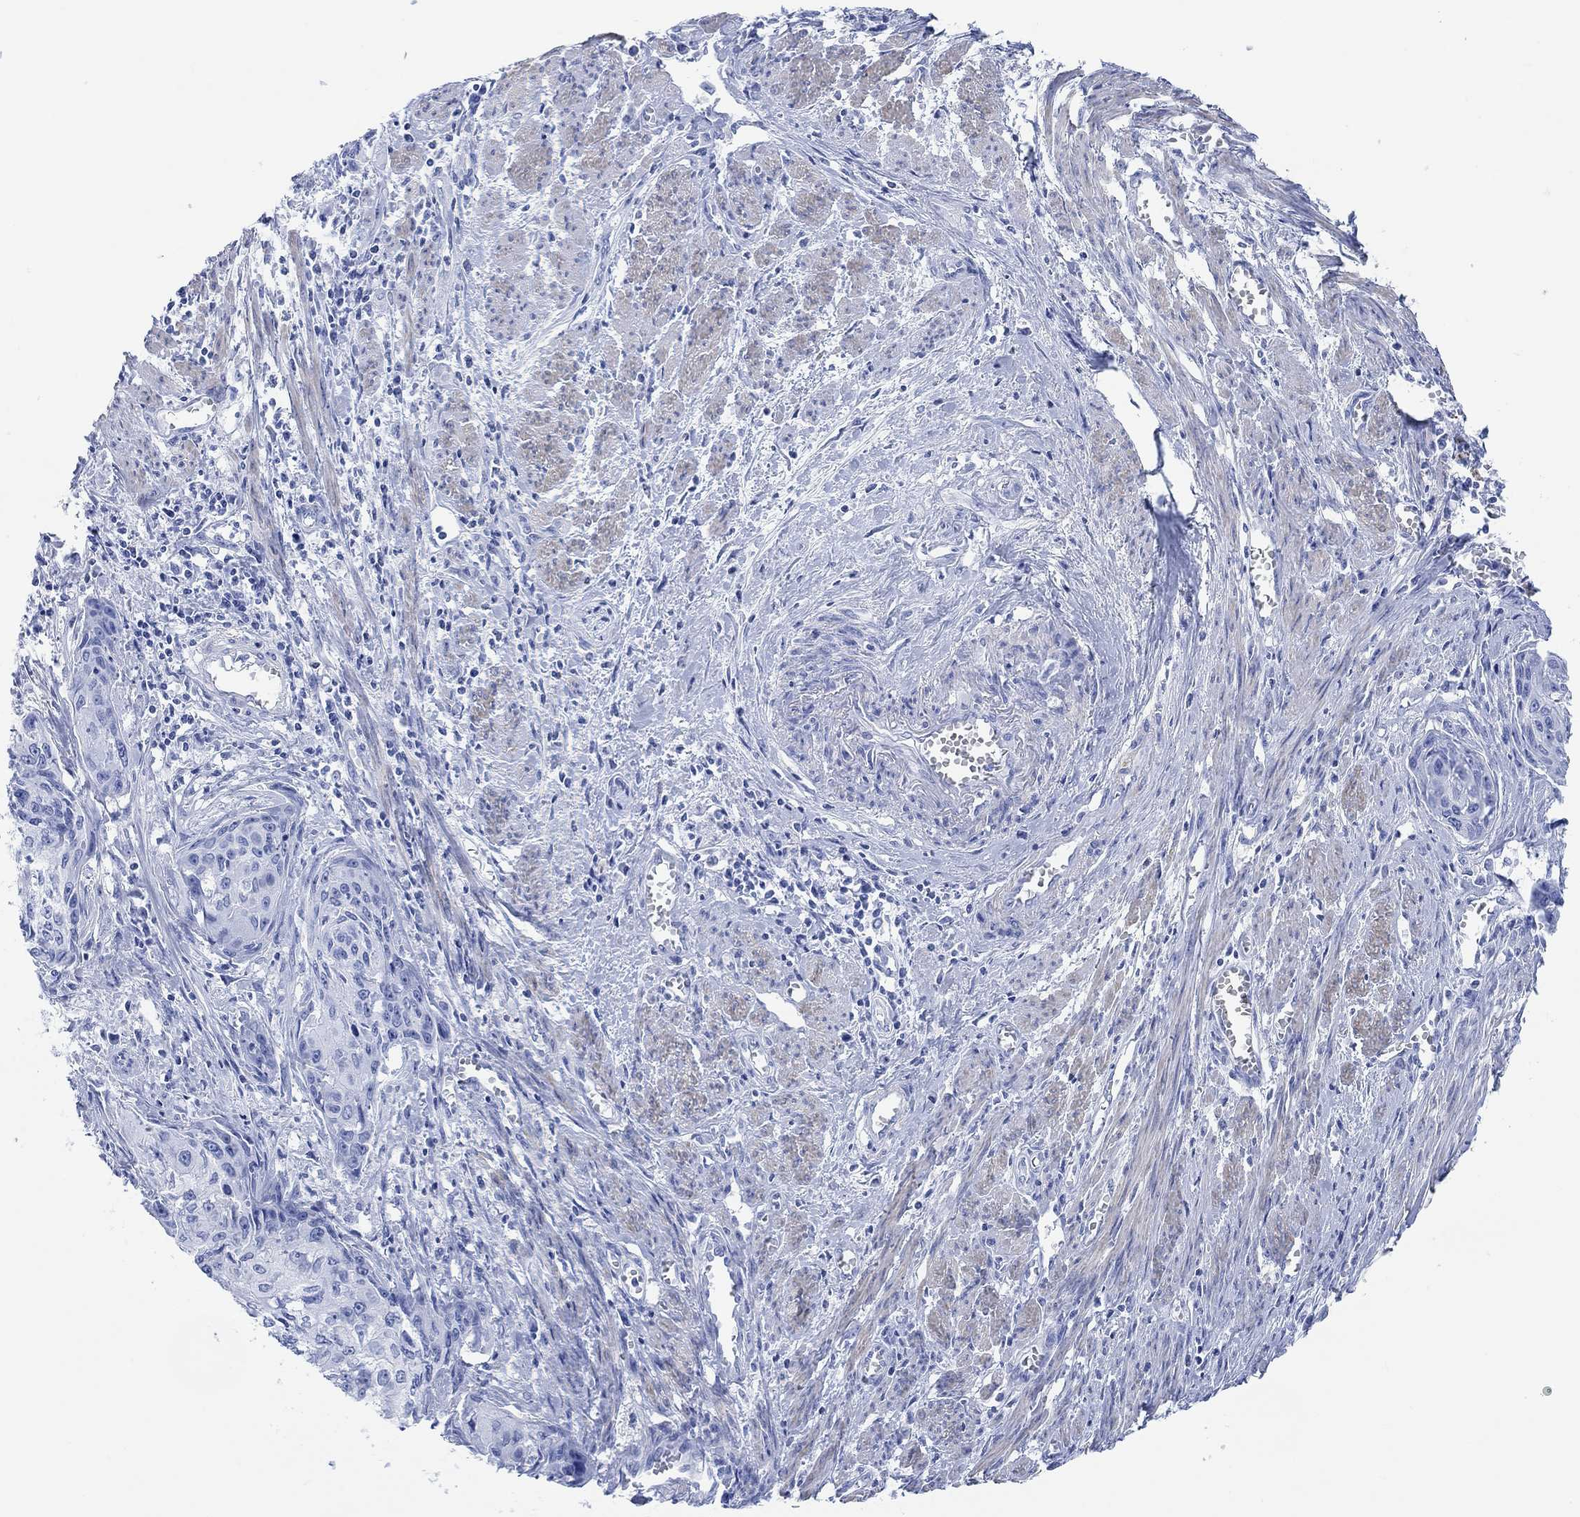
{"staining": {"intensity": "negative", "quantity": "none", "location": "none"}, "tissue": "cervical cancer", "cell_type": "Tumor cells", "image_type": "cancer", "snomed": [{"axis": "morphology", "description": "Squamous cell carcinoma, NOS"}, {"axis": "topography", "description": "Cervix"}], "caption": "High magnification brightfield microscopy of cervical cancer stained with DAB (3,3'-diaminobenzidine) (brown) and counterstained with hematoxylin (blue): tumor cells show no significant positivity.", "gene": "ANKRD33", "patient": {"sex": "female", "age": 58}}